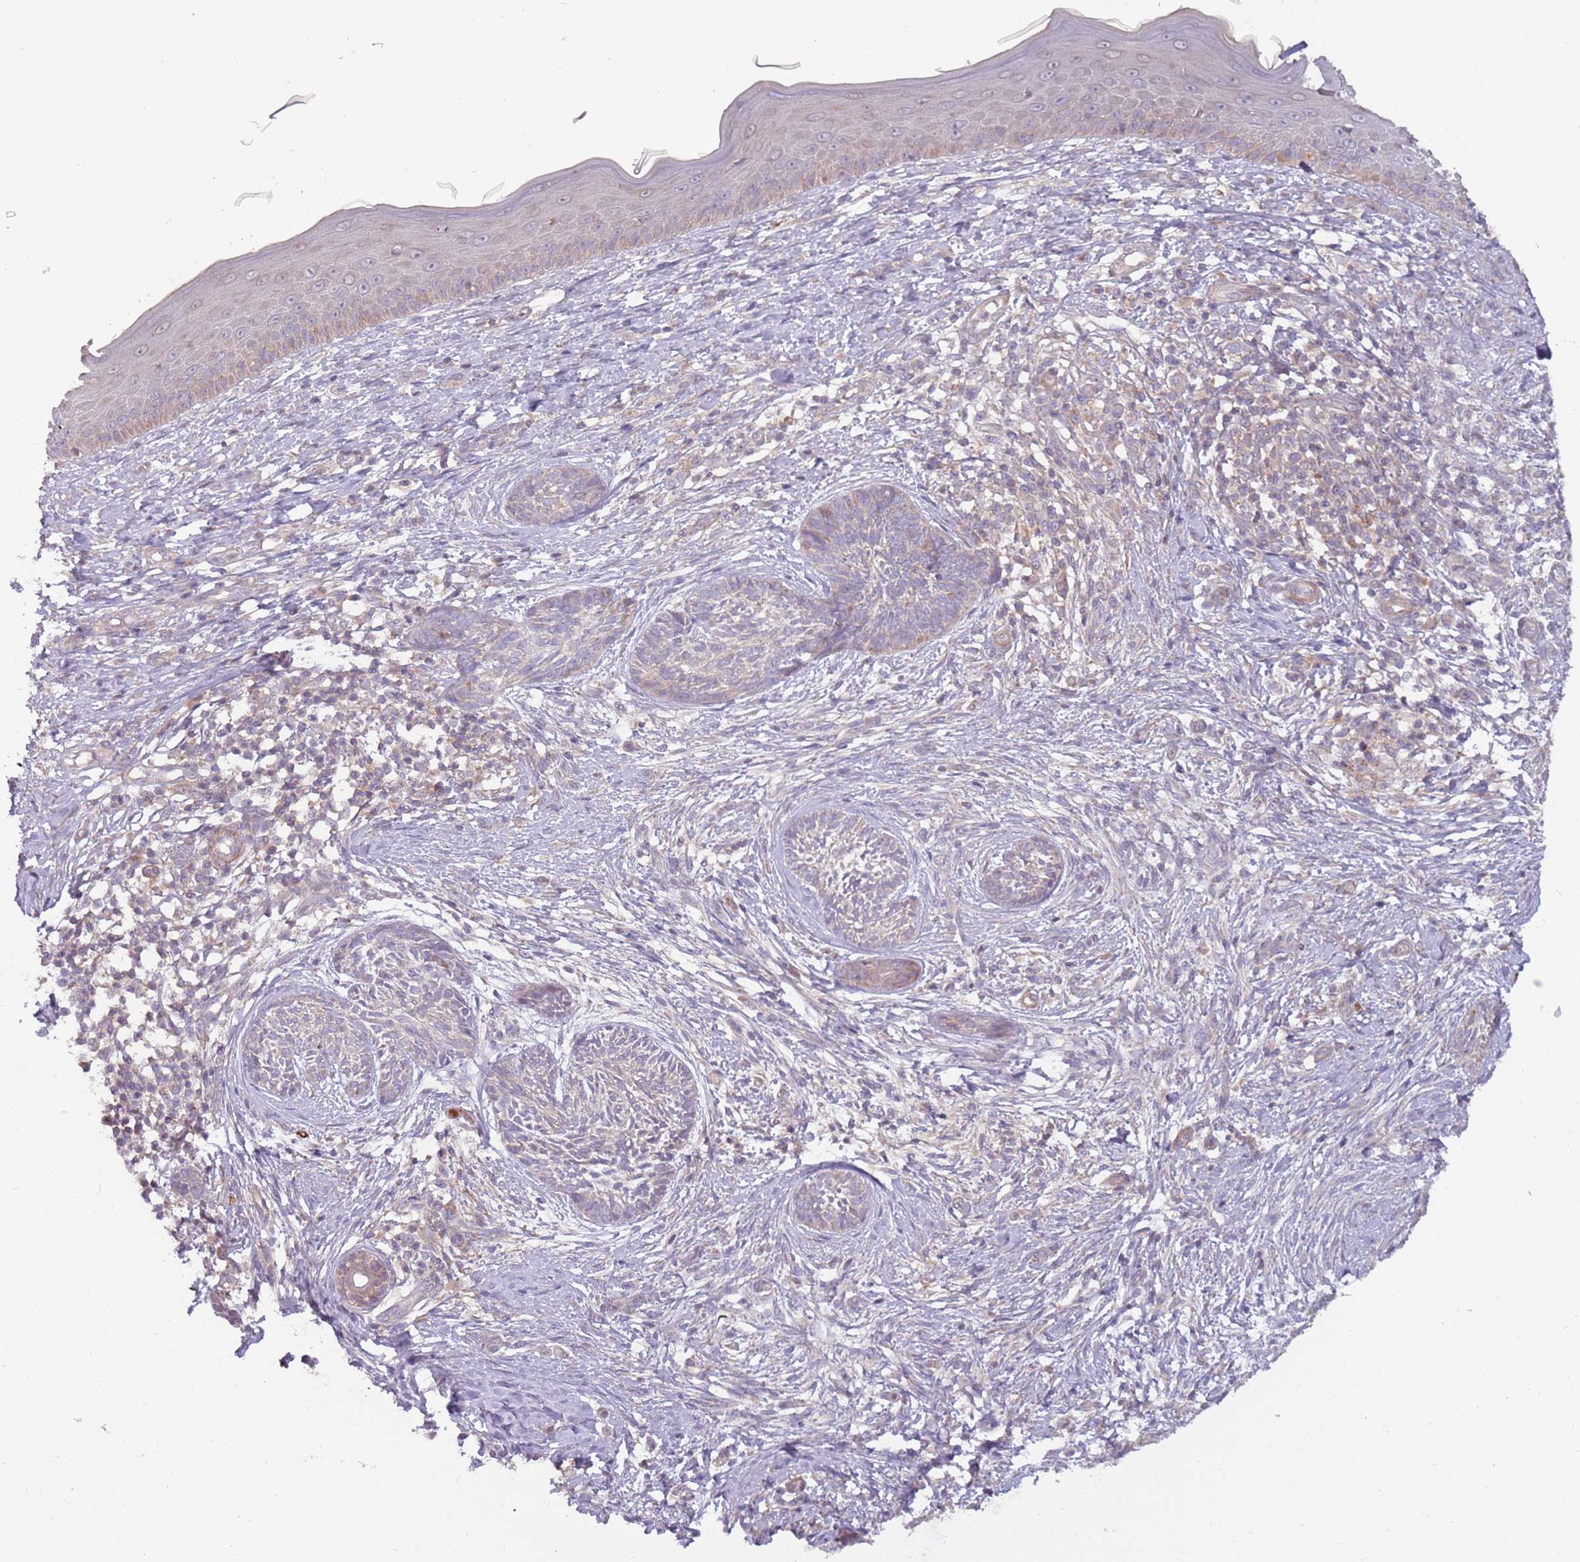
{"staining": {"intensity": "negative", "quantity": "none", "location": "none"}, "tissue": "skin cancer", "cell_type": "Tumor cells", "image_type": "cancer", "snomed": [{"axis": "morphology", "description": "Basal cell carcinoma"}, {"axis": "topography", "description": "Skin"}], "caption": "Tumor cells are negative for protein expression in human skin basal cell carcinoma. (Brightfield microscopy of DAB immunohistochemistry (IHC) at high magnification).", "gene": "DTD2", "patient": {"sex": "male", "age": 73}}